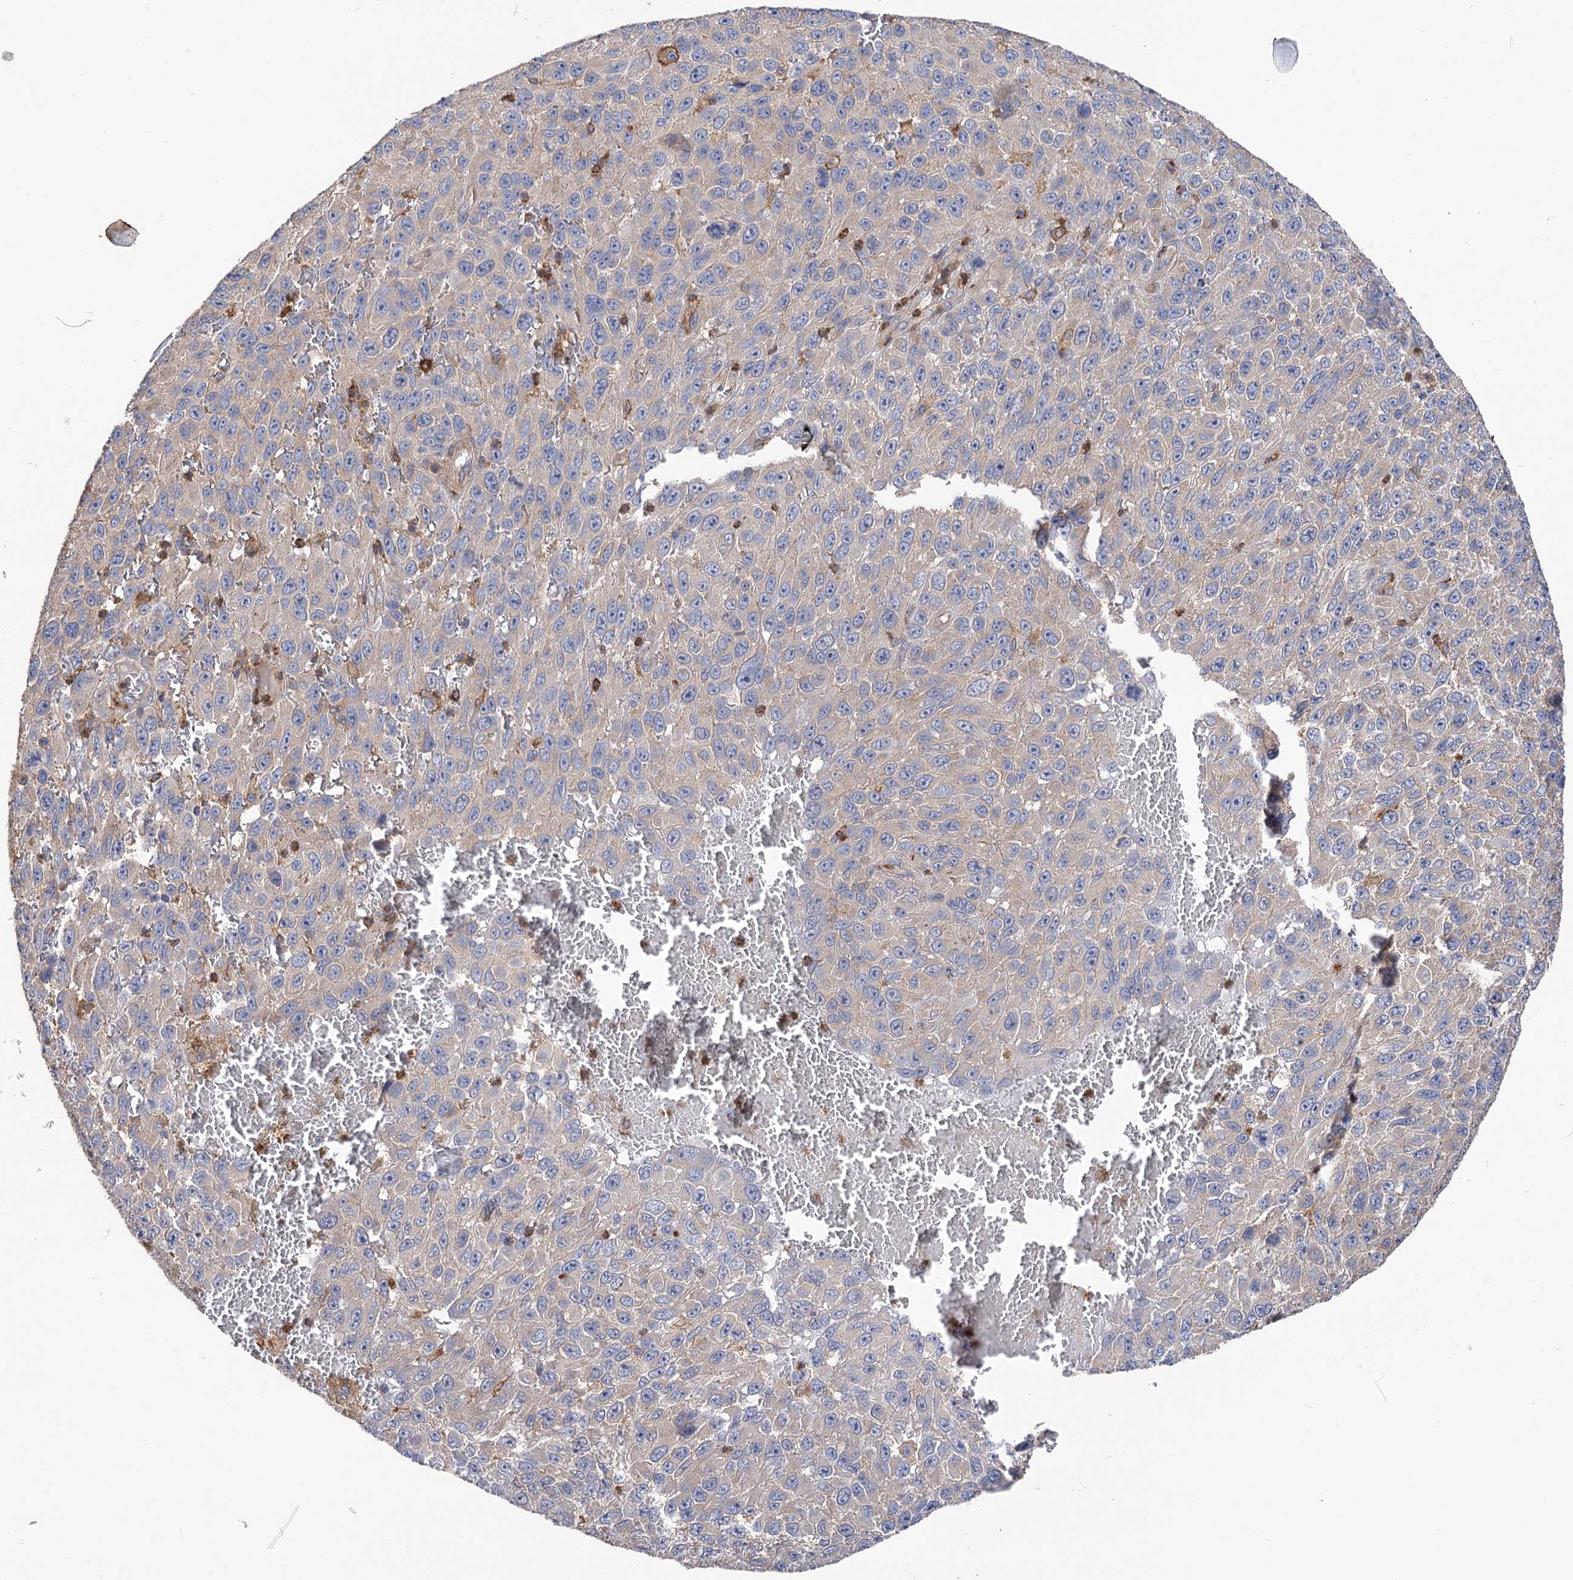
{"staining": {"intensity": "negative", "quantity": "none", "location": "none"}, "tissue": "melanoma", "cell_type": "Tumor cells", "image_type": "cancer", "snomed": [{"axis": "morphology", "description": "Normal tissue, NOS"}, {"axis": "morphology", "description": "Malignant melanoma, NOS"}, {"axis": "topography", "description": "Skin"}], "caption": "High magnification brightfield microscopy of melanoma stained with DAB (brown) and counterstained with hematoxylin (blue): tumor cells show no significant expression. (Immunohistochemistry (ihc), brightfield microscopy, high magnification).", "gene": "CSAD", "patient": {"sex": "female", "age": 96}}